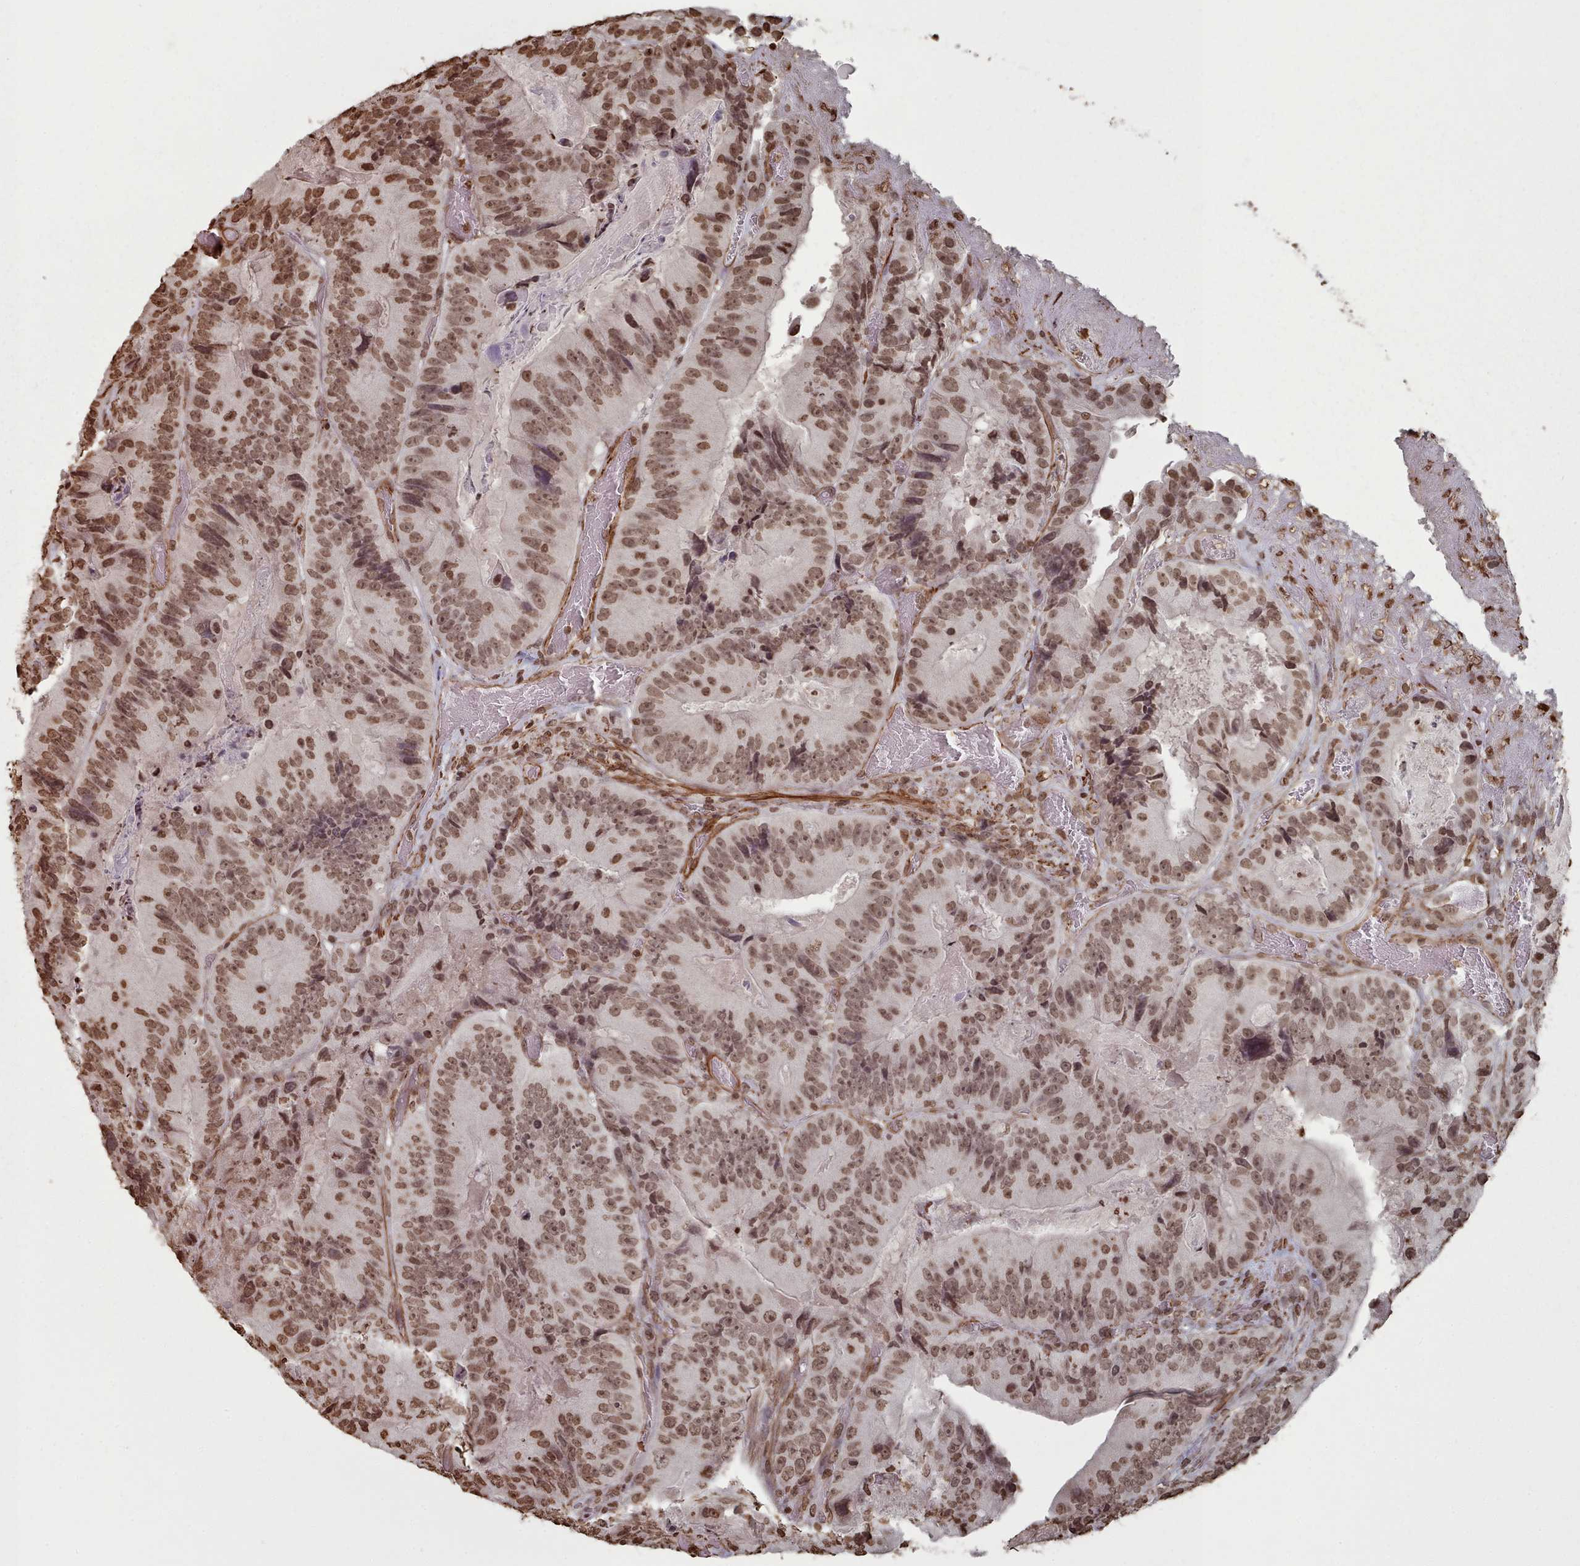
{"staining": {"intensity": "moderate", "quantity": ">75%", "location": "nuclear"}, "tissue": "colorectal cancer", "cell_type": "Tumor cells", "image_type": "cancer", "snomed": [{"axis": "morphology", "description": "Adenocarcinoma, NOS"}, {"axis": "topography", "description": "Colon"}], "caption": "Human colorectal cancer stained for a protein (brown) shows moderate nuclear positive expression in approximately >75% of tumor cells.", "gene": "PLEKHG5", "patient": {"sex": "female", "age": 86}}